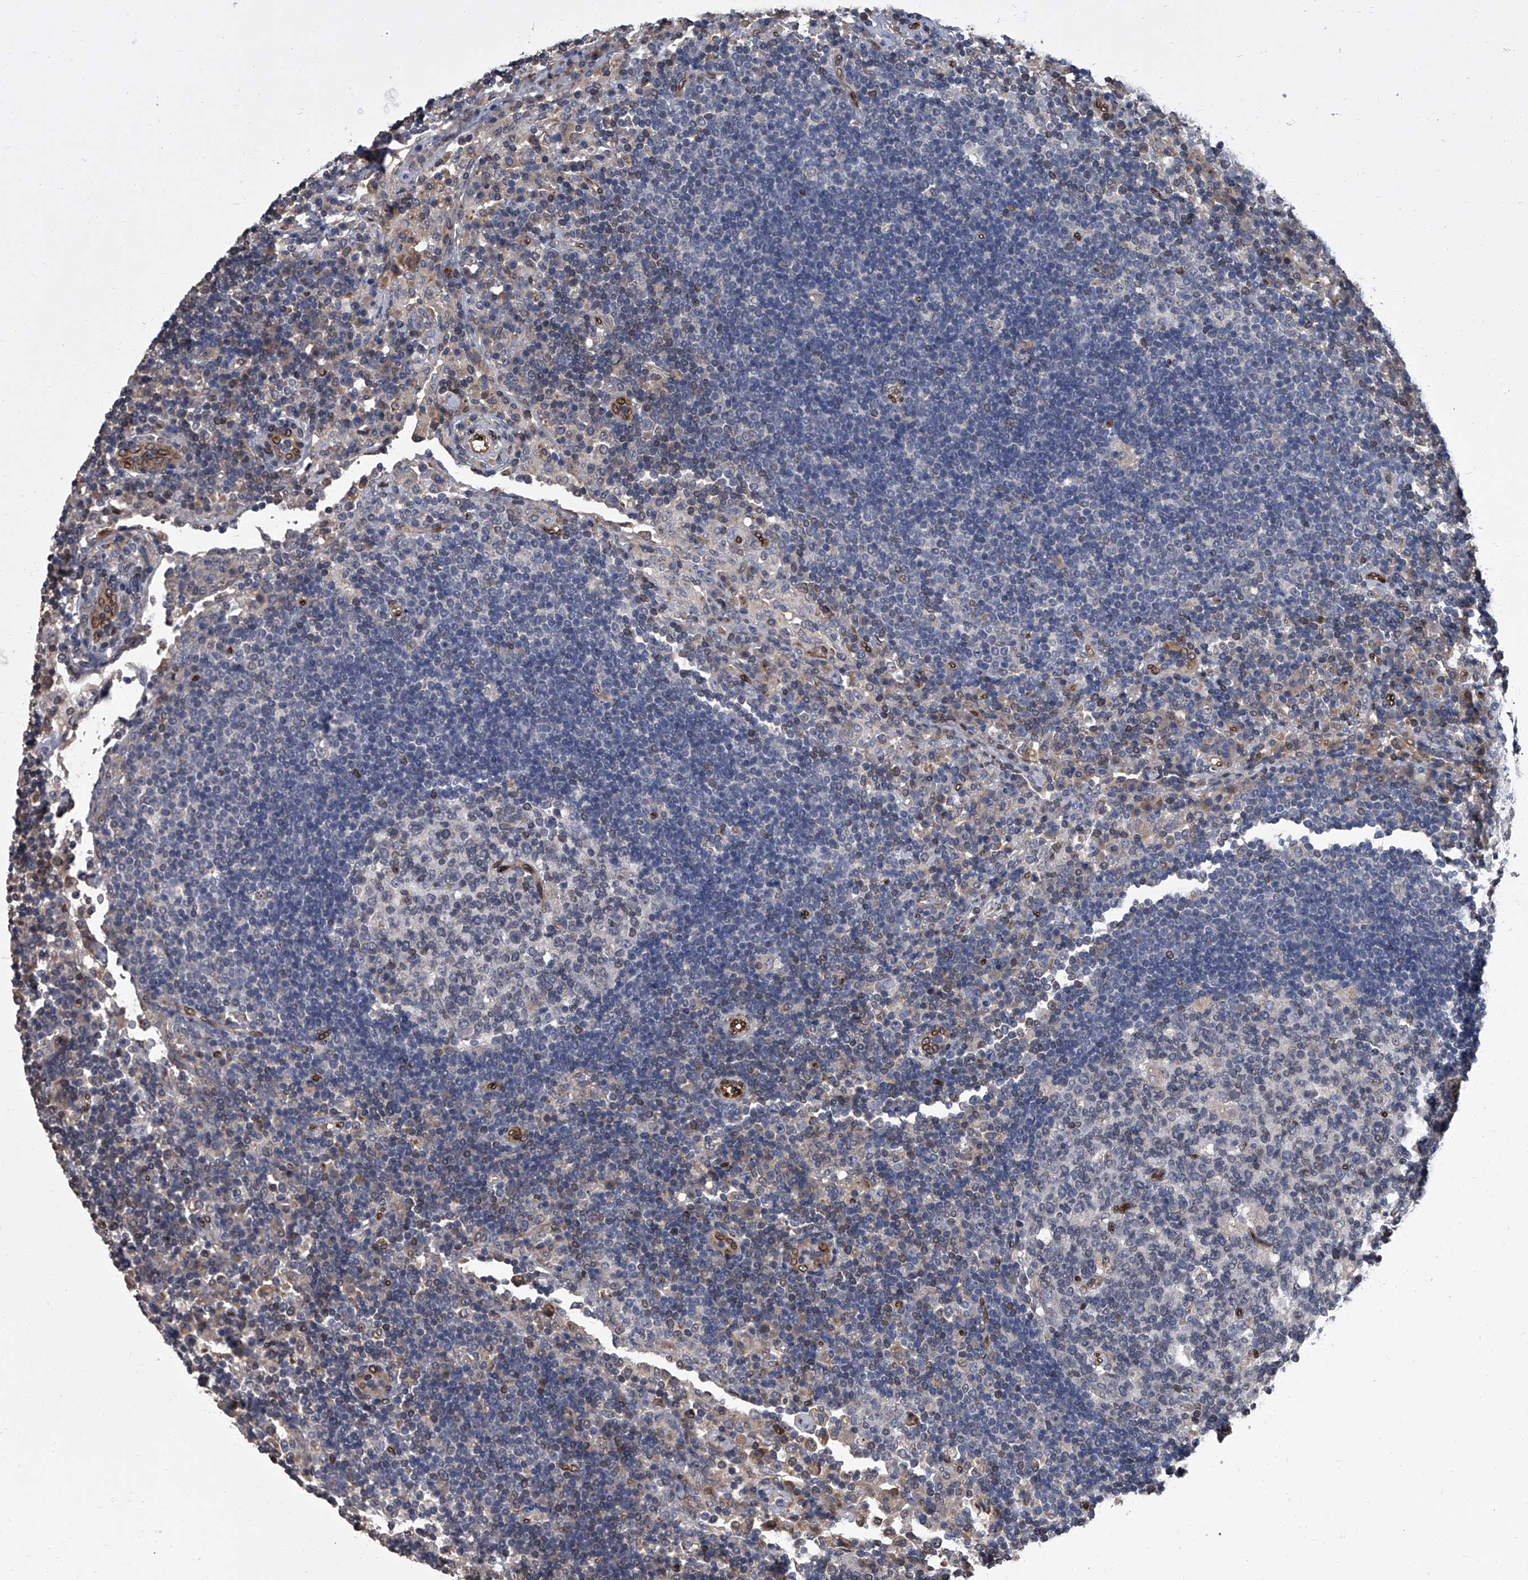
{"staining": {"intensity": "negative", "quantity": "none", "location": "none"}, "tissue": "lymph node", "cell_type": "Germinal center cells", "image_type": "normal", "snomed": [{"axis": "morphology", "description": "Normal tissue, NOS"}, {"axis": "topography", "description": "Lymph node"}], "caption": "The image demonstrates no significant positivity in germinal center cells of lymph node. (Brightfield microscopy of DAB (3,3'-diaminobenzidine) immunohistochemistry (IHC) at high magnification).", "gene": "LRRC8C", "patient": {"sex": "female", "age": 53}}